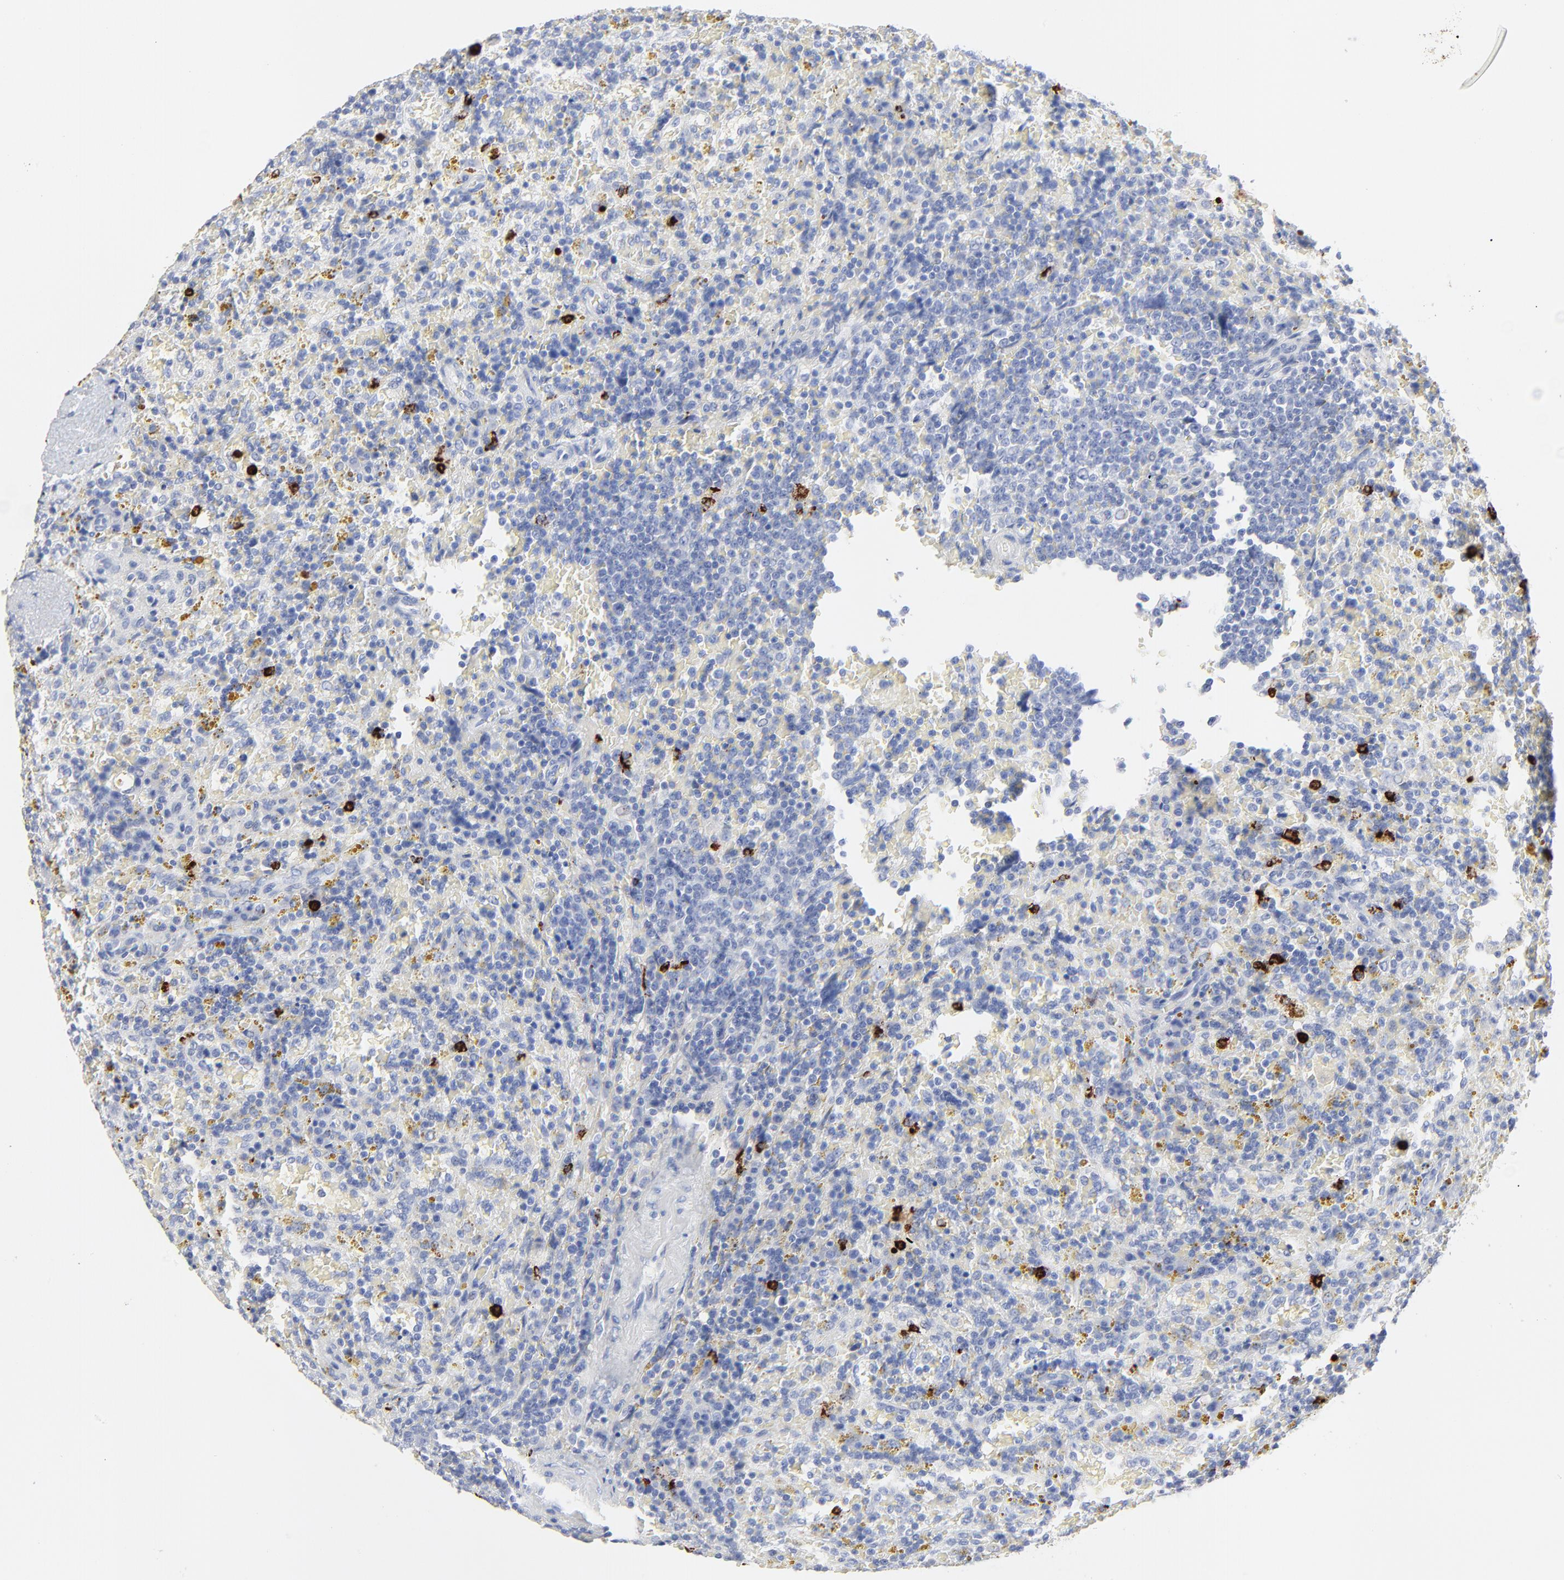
{"staining": {"intensity": "negative", "quantity": "none", "location": "none"}, "tissue": "lymphoma", "cell_type": "Tumor cells", "image_type": "cancer", "snomed": [{"axis": "morphology", "description": "Malignant lymphoma, non-Hodgkin's type, Low grade"}, {"axis": "topography", "description": "Spleen"}], "caption": "Tumor cells show no significant protein positivity in lymphoma. The staining was performed using DAB to visualize the protein expression in brown, while the nuclei were stained in blue with hematoxylin (Magnification: 20x).", "gene": "LCN2", "patient": {"sex": "female", "age": 65}}